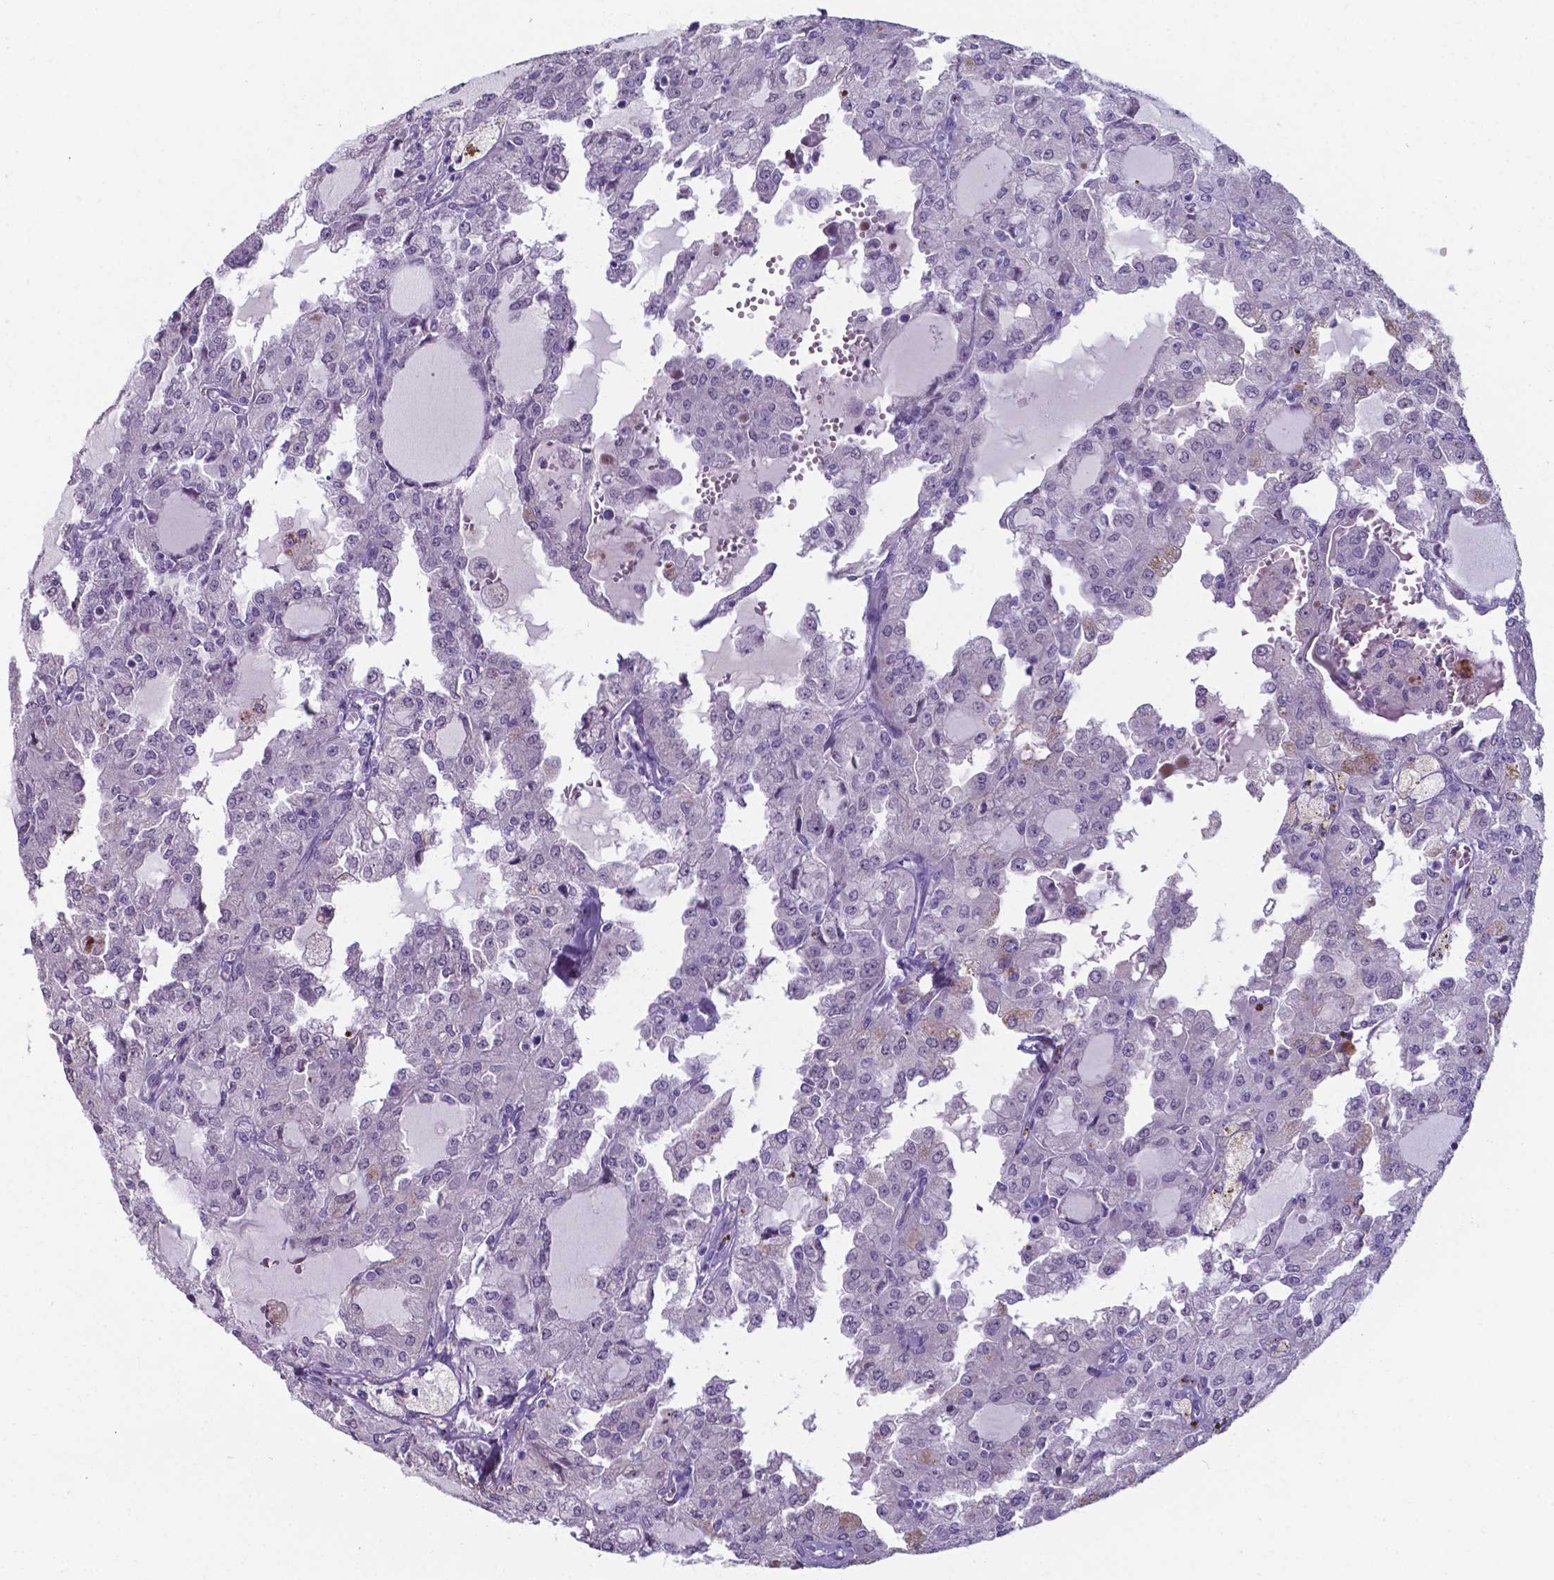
{"staining": {"intensity": "moderate", "quantity": "<25%", "location": "cytoplasmic/membranous"}, "tissue": "head and neck cancer", "cell_type": "Tumor cells", "image_type": "cancer", "snomed": [{"axis": "morphology", "description": "Adenocarcinoma, NOS"}, {"axis": "topography", "description": "Head-Neck"}], "caption": "Head and neck adenocarcinoma stained for a protein reveals moderate cytoplasmic/membranous positivity in tumor cells. (Stains: DAB in brown, nuclei in blue, Microscopy: brightfield microscopy at high magnification).", "gene": "AP5B1", "patient": {"sex": "male", "age": 64}}